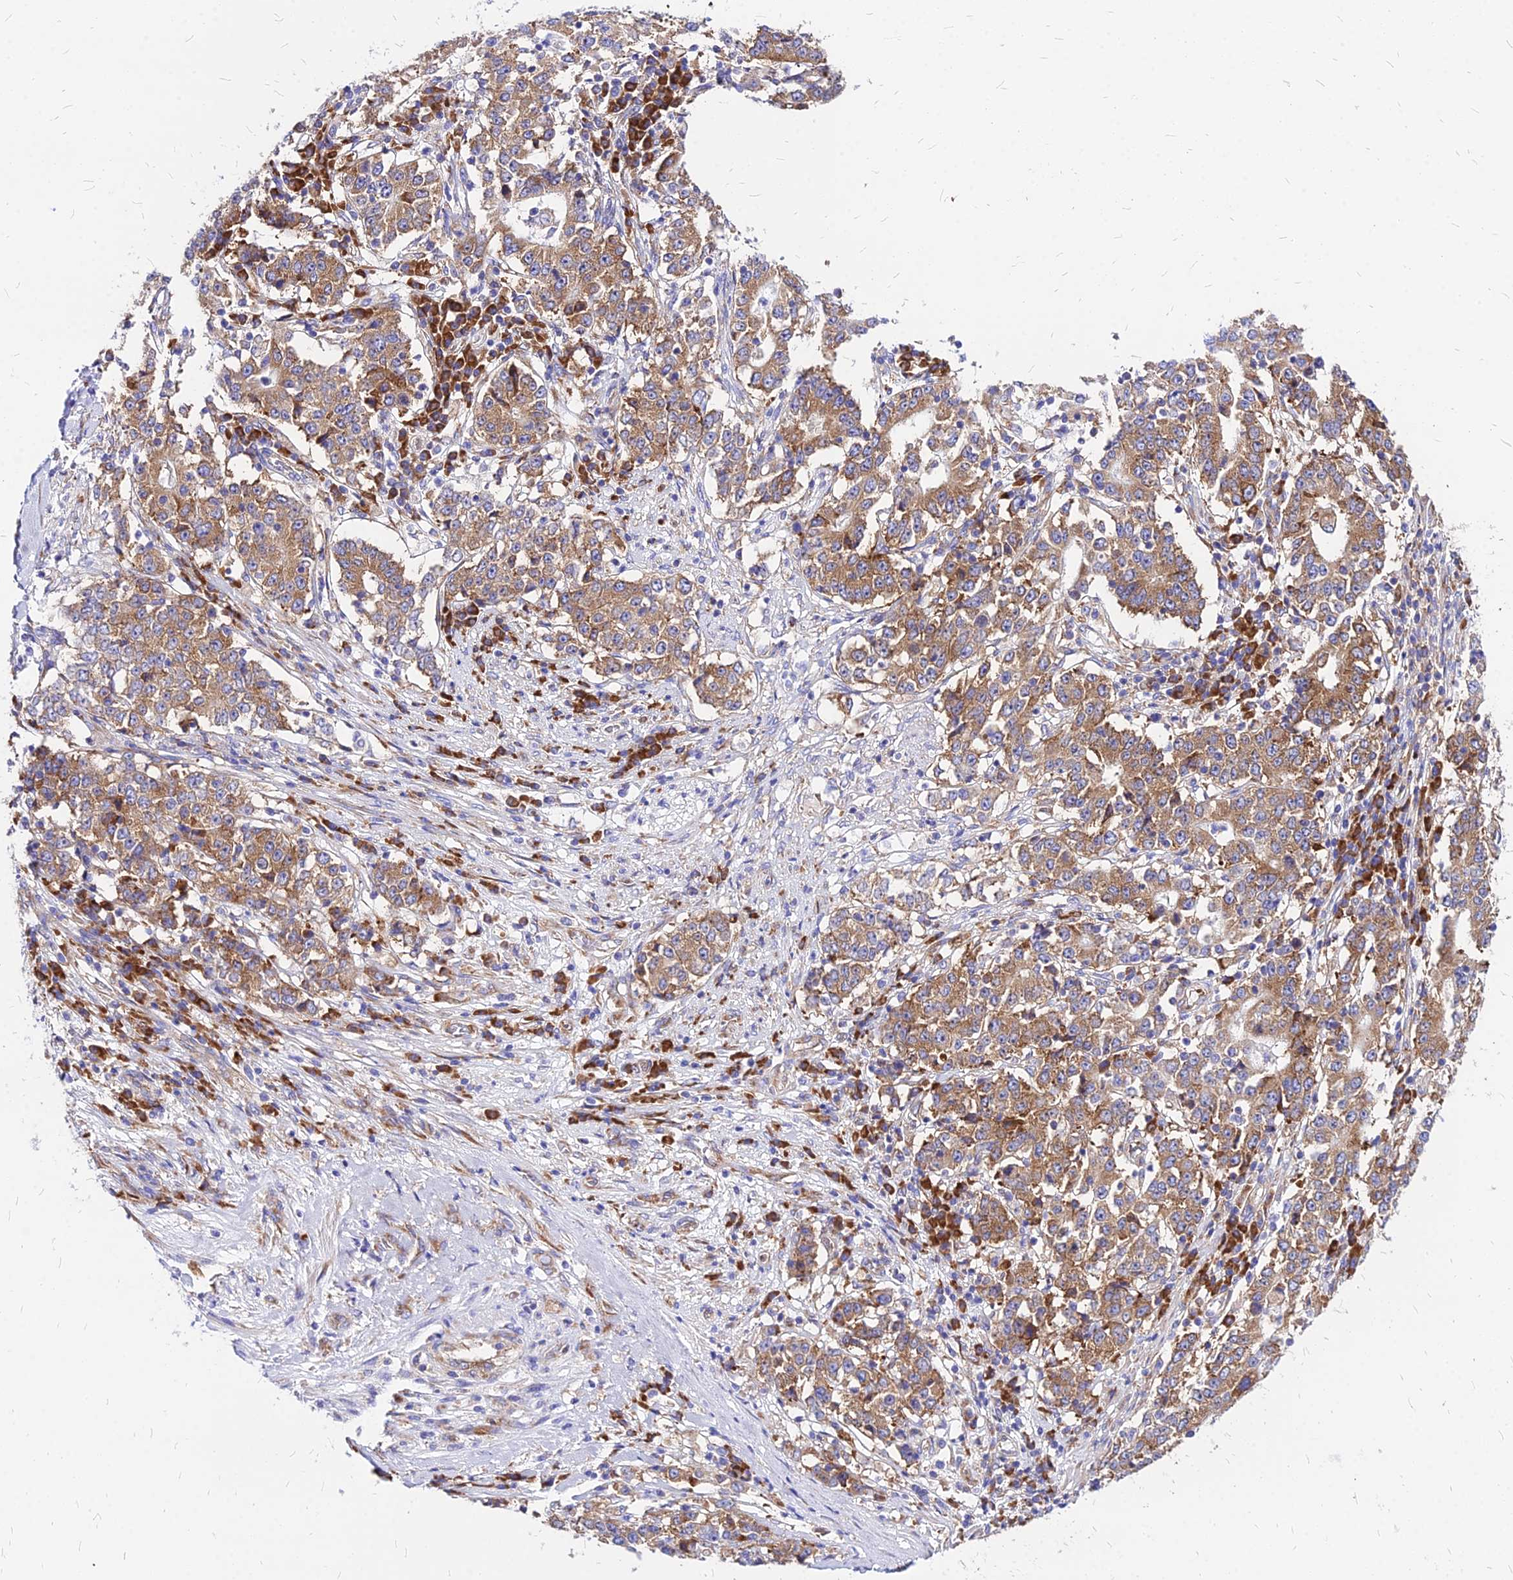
{"staining": {"intensity": "moderate", "quantity": ">75%", "location": "cytoplasmic/membranous"}, "tissue": "stomach cancer", "cell_type": "Tumor cells", "image_type": "cancer", "snomed": [{"axis": "morphology", "description": "Adenocarcinoma, NOS"}, {"axis": "topography", "description": "Stomach"}], "caption": "Stomach cancer was stained to show a protein in brown. There is medium levels of moderate cytoplasmic/membranous positivity in about >75% of tumor cells.", "gene": "RPL19", "patient": {"sex": "male", "age": 59}}